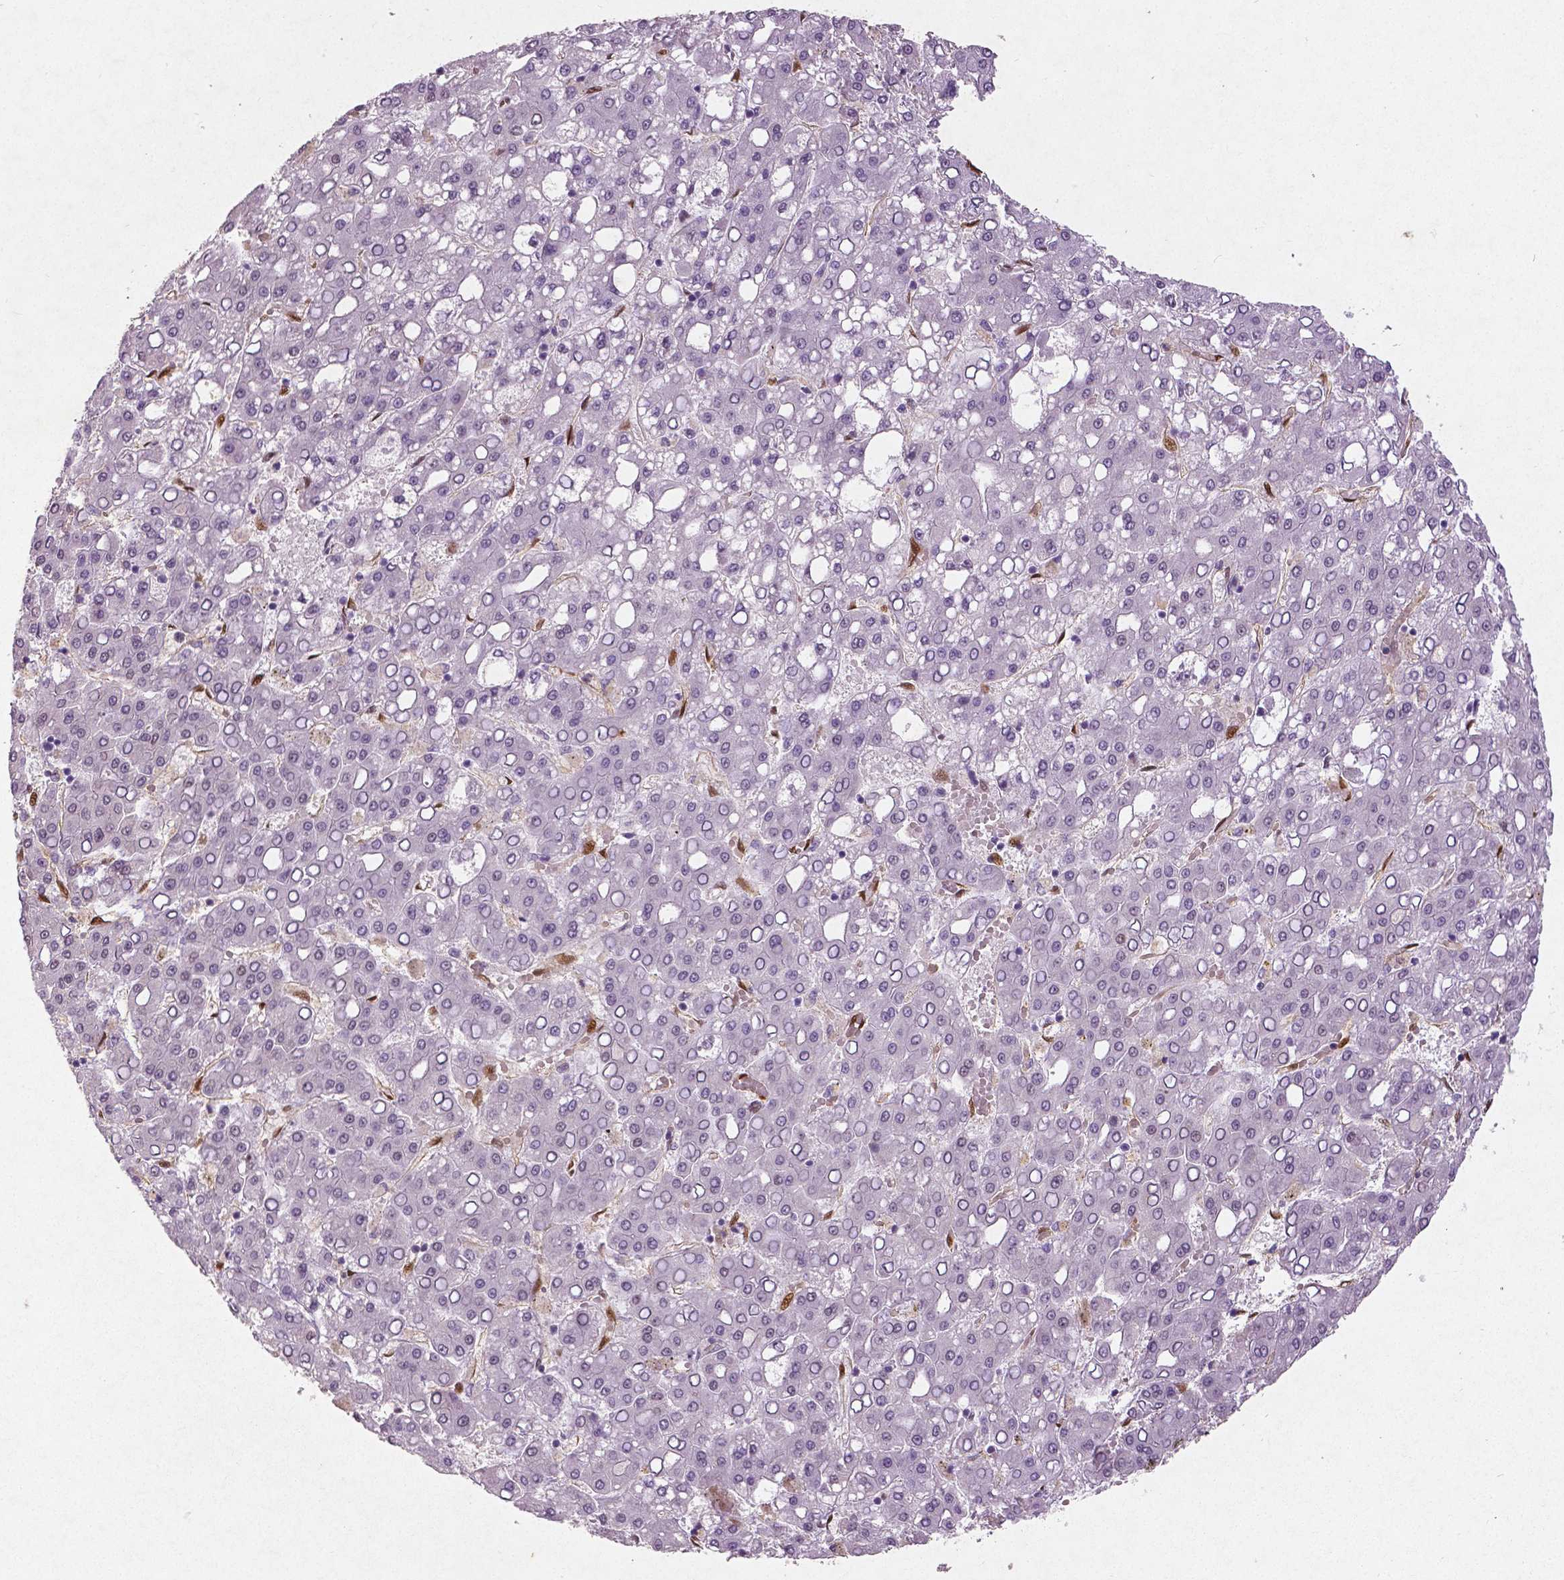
{"staining": {"intensity": "negative", "quantity": "none", "location": "none"}, "tissue": "liver cancer", "cell_type": "Tumor cells", "image_type": "cancer", "snomed": [{"axis": "morphology", "description": "Carcinoma, Hepatocellular, NOS"}, {"axis": "topography", "description": "Liver"}], "caption": "IHC micrograph of neoplastic tissue: human liver cancer stained with DAB (3,3'-diaminobenzidine) displays no significant protein expression in tumor cells.", "gene": "WWTR1", "patient": {"sex": "male", "age": 65}}